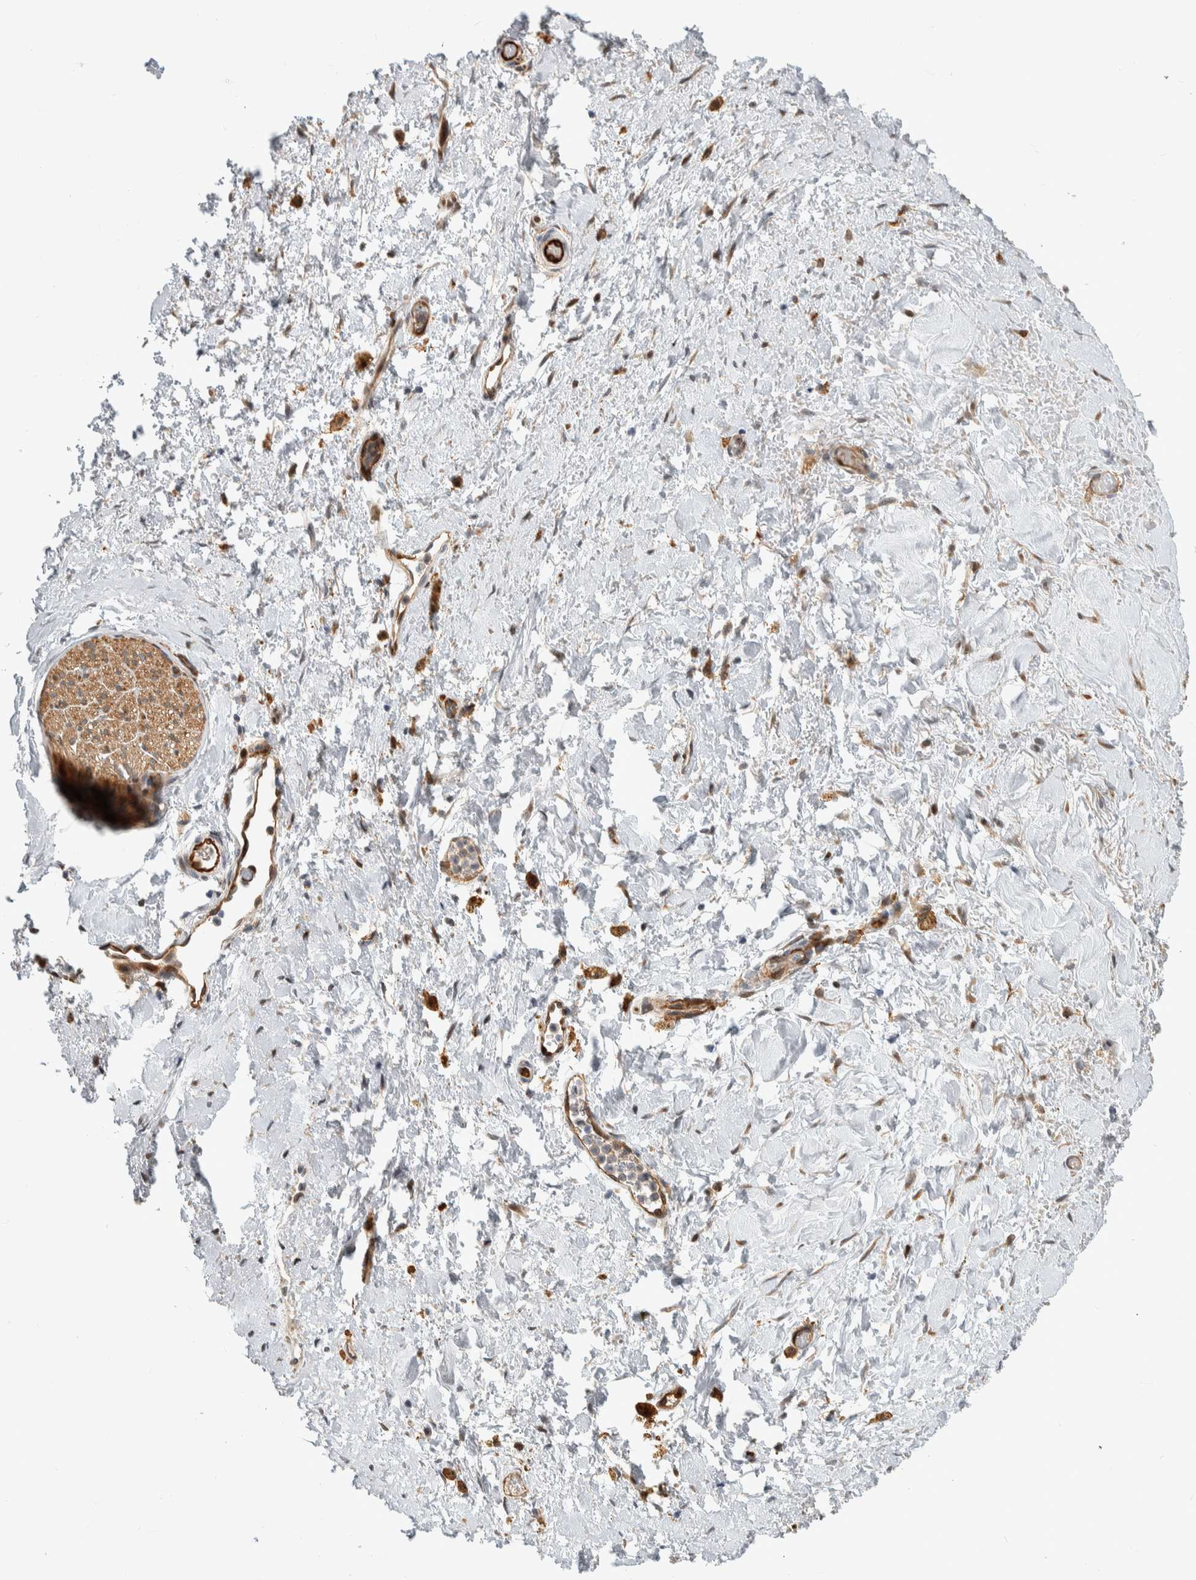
{"staining": {"intensity": "negative", "quantity": "none", "location": "none"}, "tissue": "adipose tissue", "cell_type": "Adipocytes", "image_type": "normal", "snomed": [{"axis": "morphology", "description": "Normal tissue, NOS"}, {"axis": "topography", "description": "Kidney"}, {"axis": "topography", "description": "Peripheral nerve tissue"}], "caption": "Adipocytes show no significant protein staining in benign adipose tissue.", "gene": "MSL1", "patient": {"sex": "male", "age": 7}}